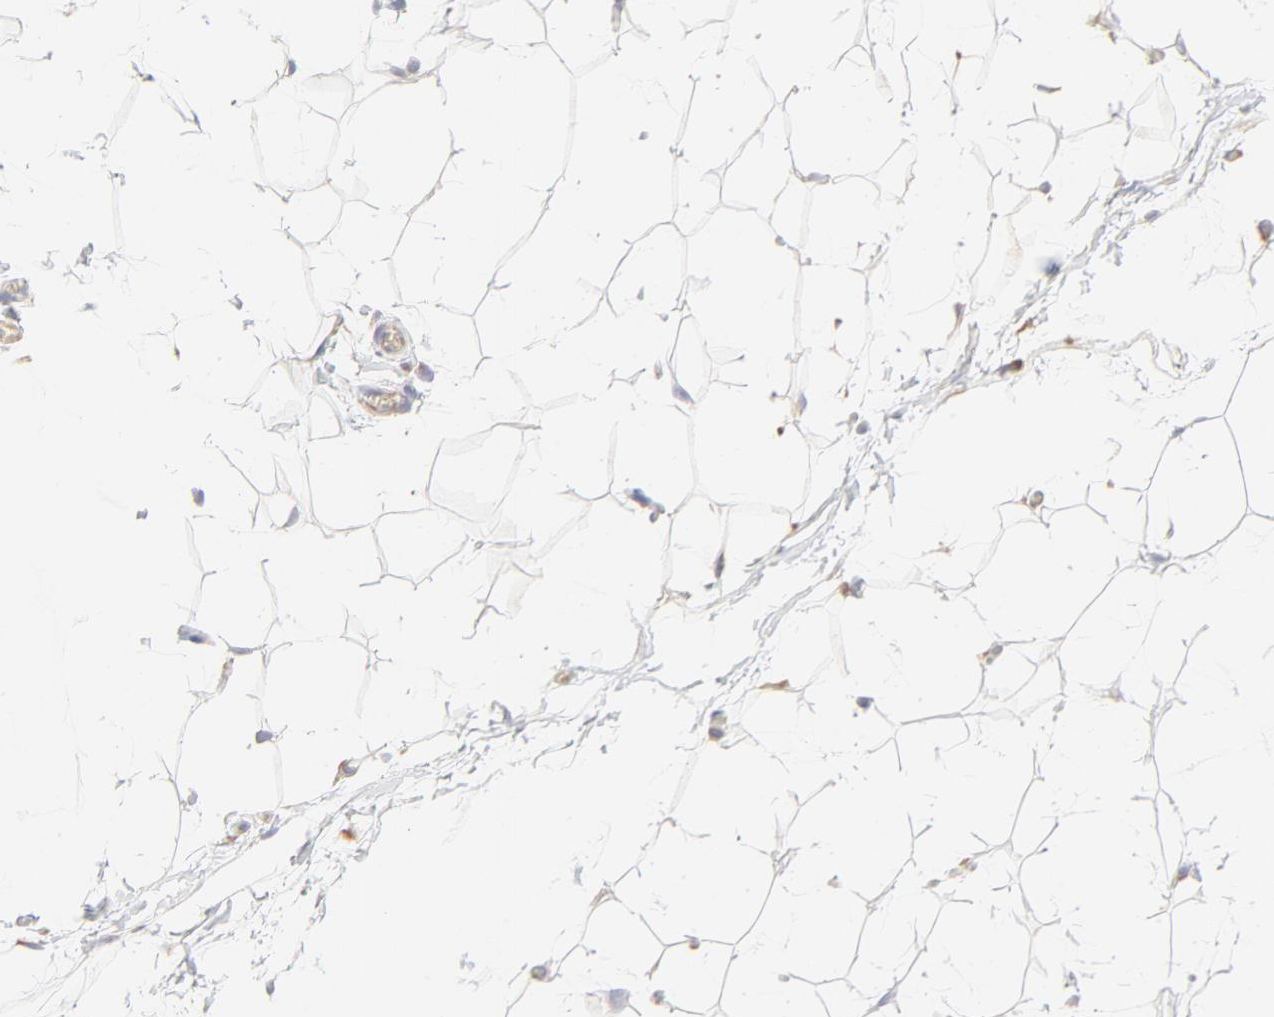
{"staining": {"intensity": "weak", "quantity": "<25%", "location": "cytoplasmic/membranous"}, "tissue": "adipose tissue", "cell_type": "Adipocytes", "image_type": "normal", "snomed": [{"axis": "morphology", "description": "Normal tissue, NOS"}, {"axis": "topography", "description": "Soft tissue"}], "caption": "A high-resolution histopathology image shows immunohistochemistry (IHC) staining of unremarkable adipose tissue, which exhibits no significant staining in adipocytes.", "gene": "RPS21", "patient": {"sex": "male", "age": 26}}